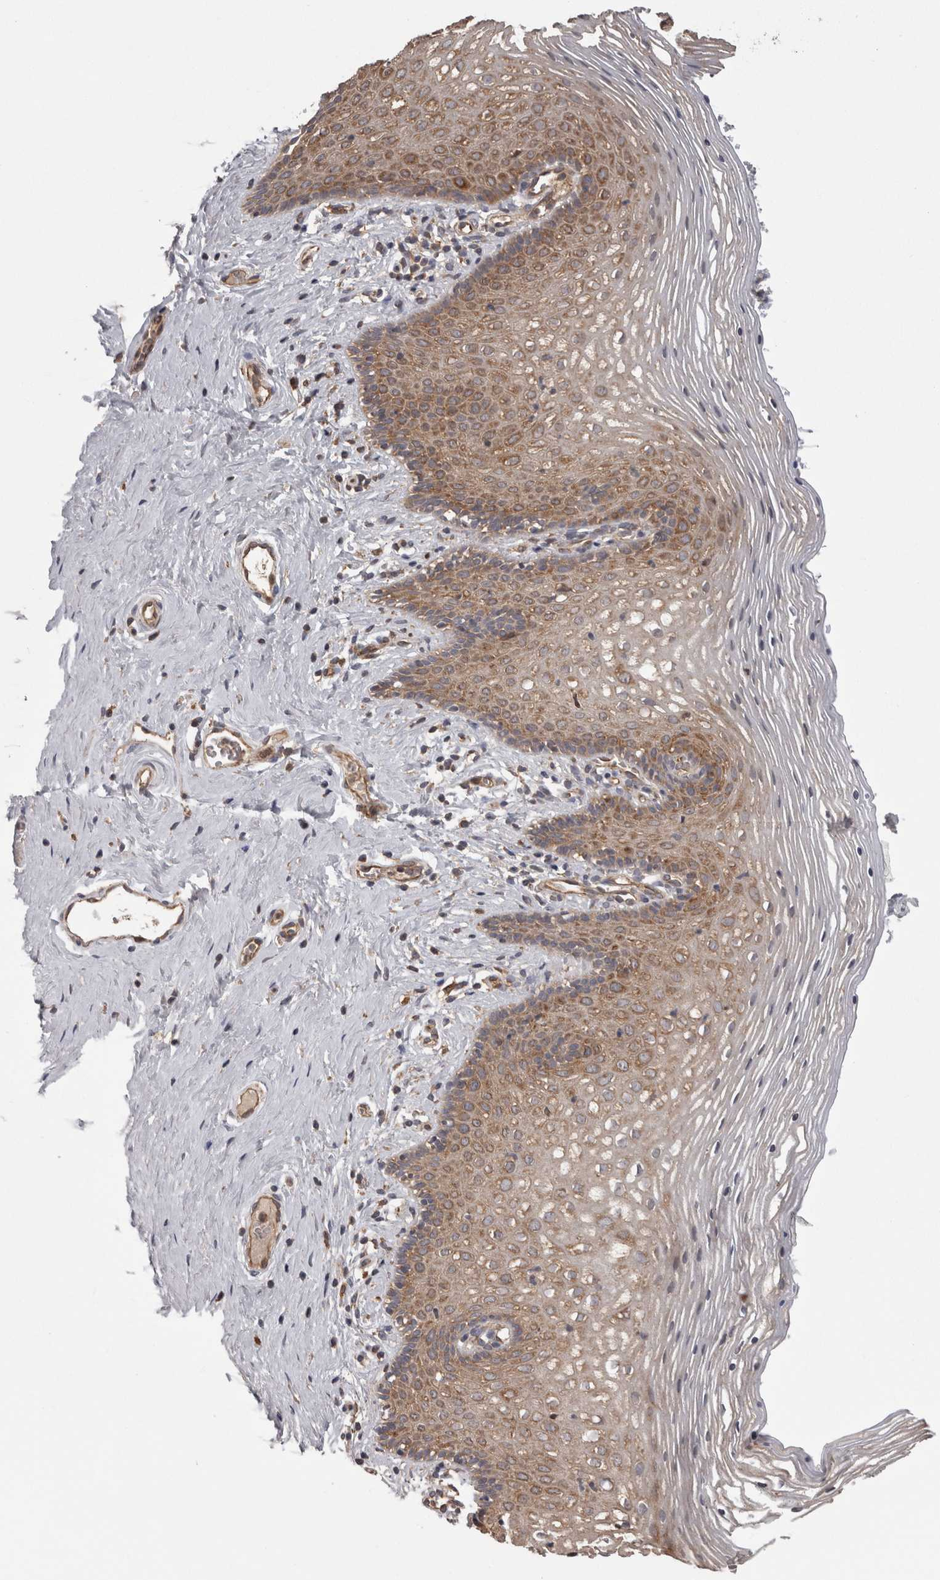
{"staining": {"intensity": "moderate", "quantity": ">75%", "location": "cytoplasmic/membranous"}, "tissue": "vagina", "cell_type": "Squamous epithelial cells", "image_type": "normal", "snomed": [{"axis": "morphology", "description": "Normal tissue, NOS"}, {"axis": "topography", "description": "Vagina"}], "caption": "Immunohistochemical staining of unremarkable human vagina shows medium levels of moderate cytoplasmic/membranous positivity in approximately >75% of squamous epithelial cells.", "gene": "SMCR8", "patient": {"sex": "female", "age": 32}}